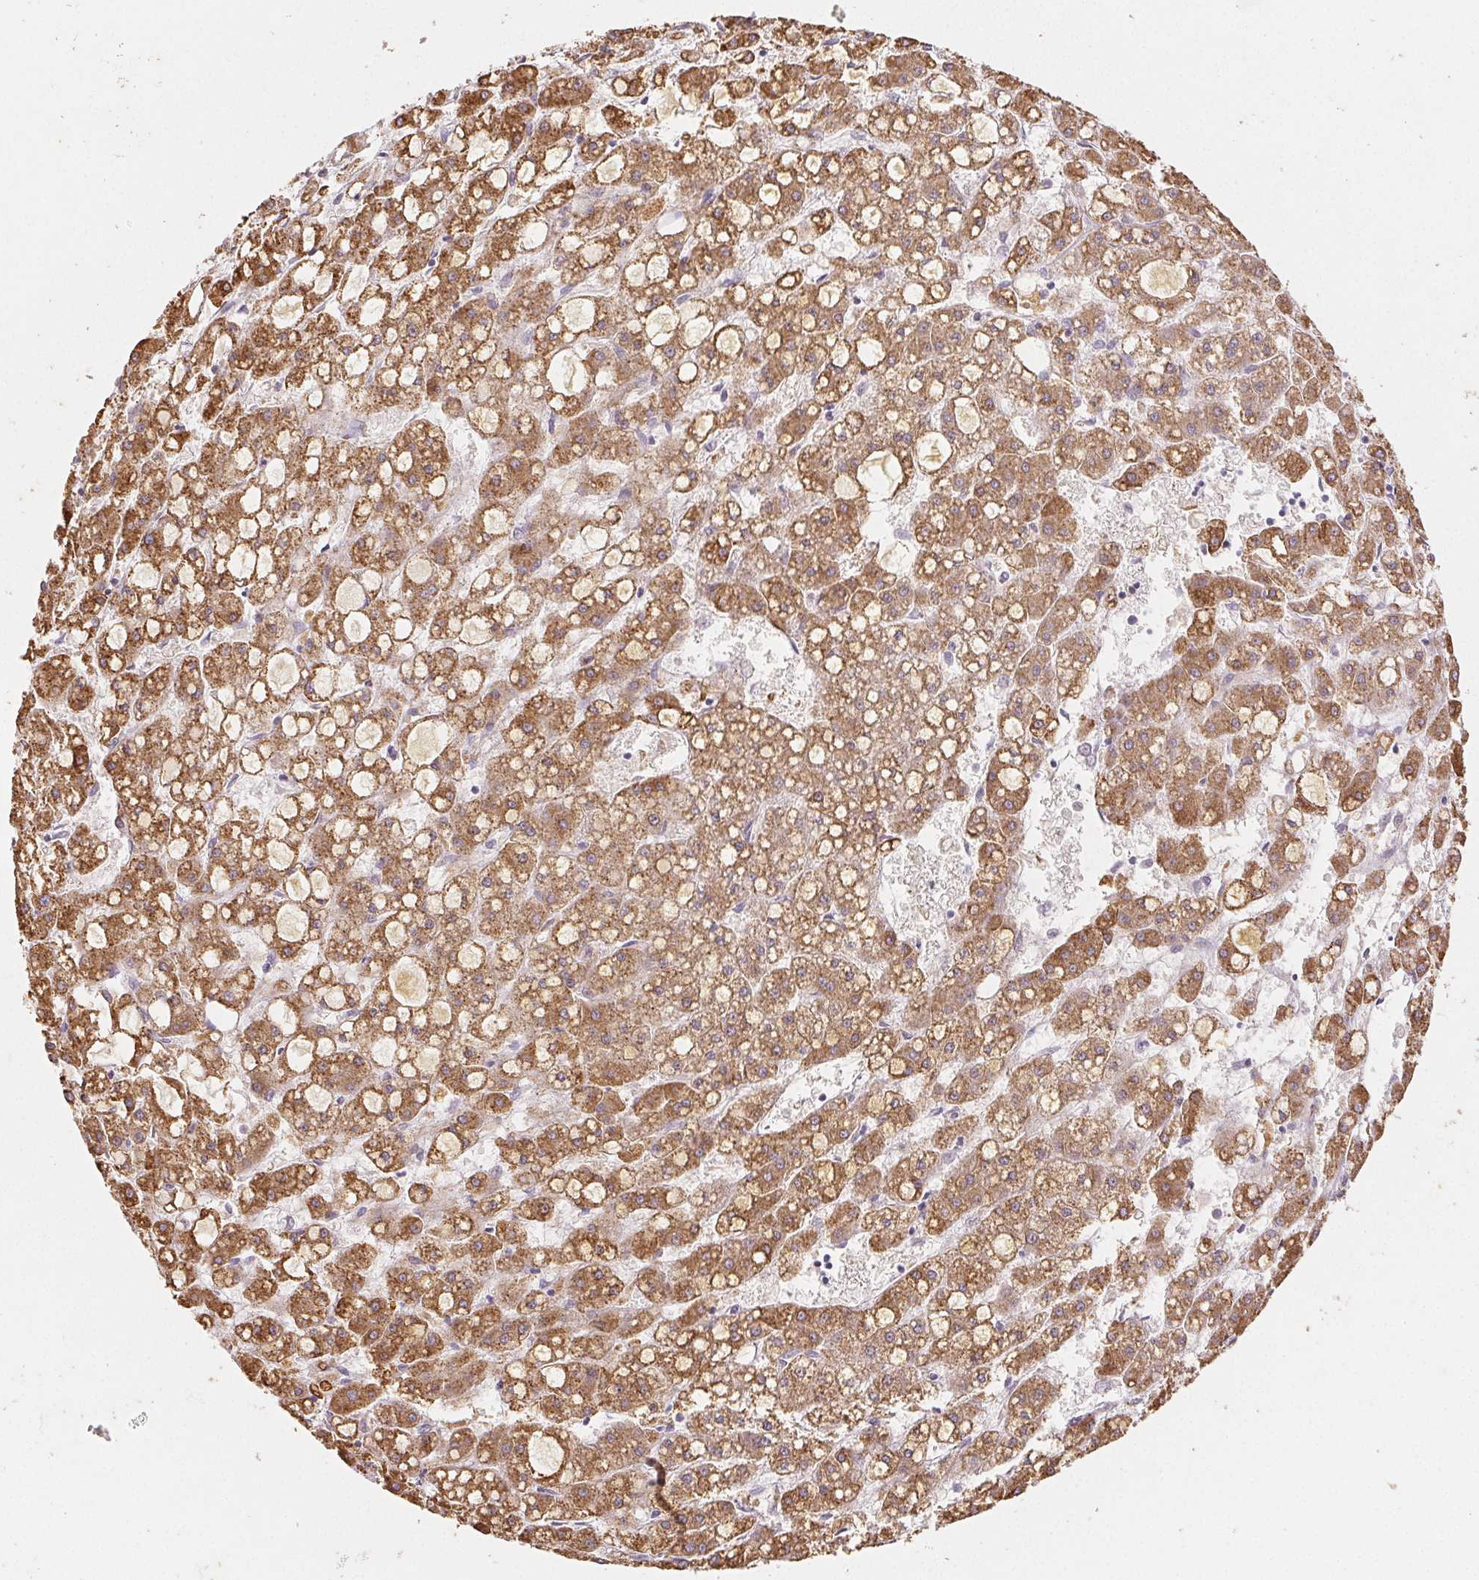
{"staining": {"intensity": "moderate", "quantity": ">75%", "location": "cytoplasmic/membranous"}, "tissue": "liver cancer", "cell_type": "Tumor cells", "image_type": "cancer", "snomed": [{"axis": "morphology", "description": "Carcinoma, Hepatocellular, NOS"}, {"axis": "topography", "description": "Liver"}], "caption": "High-magnification brightfield microscopy of hepatocellular carcinoma (liver) stained with DAB (3,3'-diaminobenzidine) (brown) and counterstained with hematoxylin (blue). tumor cells exhibit moderate cytoplasmic/membranous expression is present in about>75% of cells.", "gene": "ACVR1B", "patient": {"sex": "male", "age": 67}}